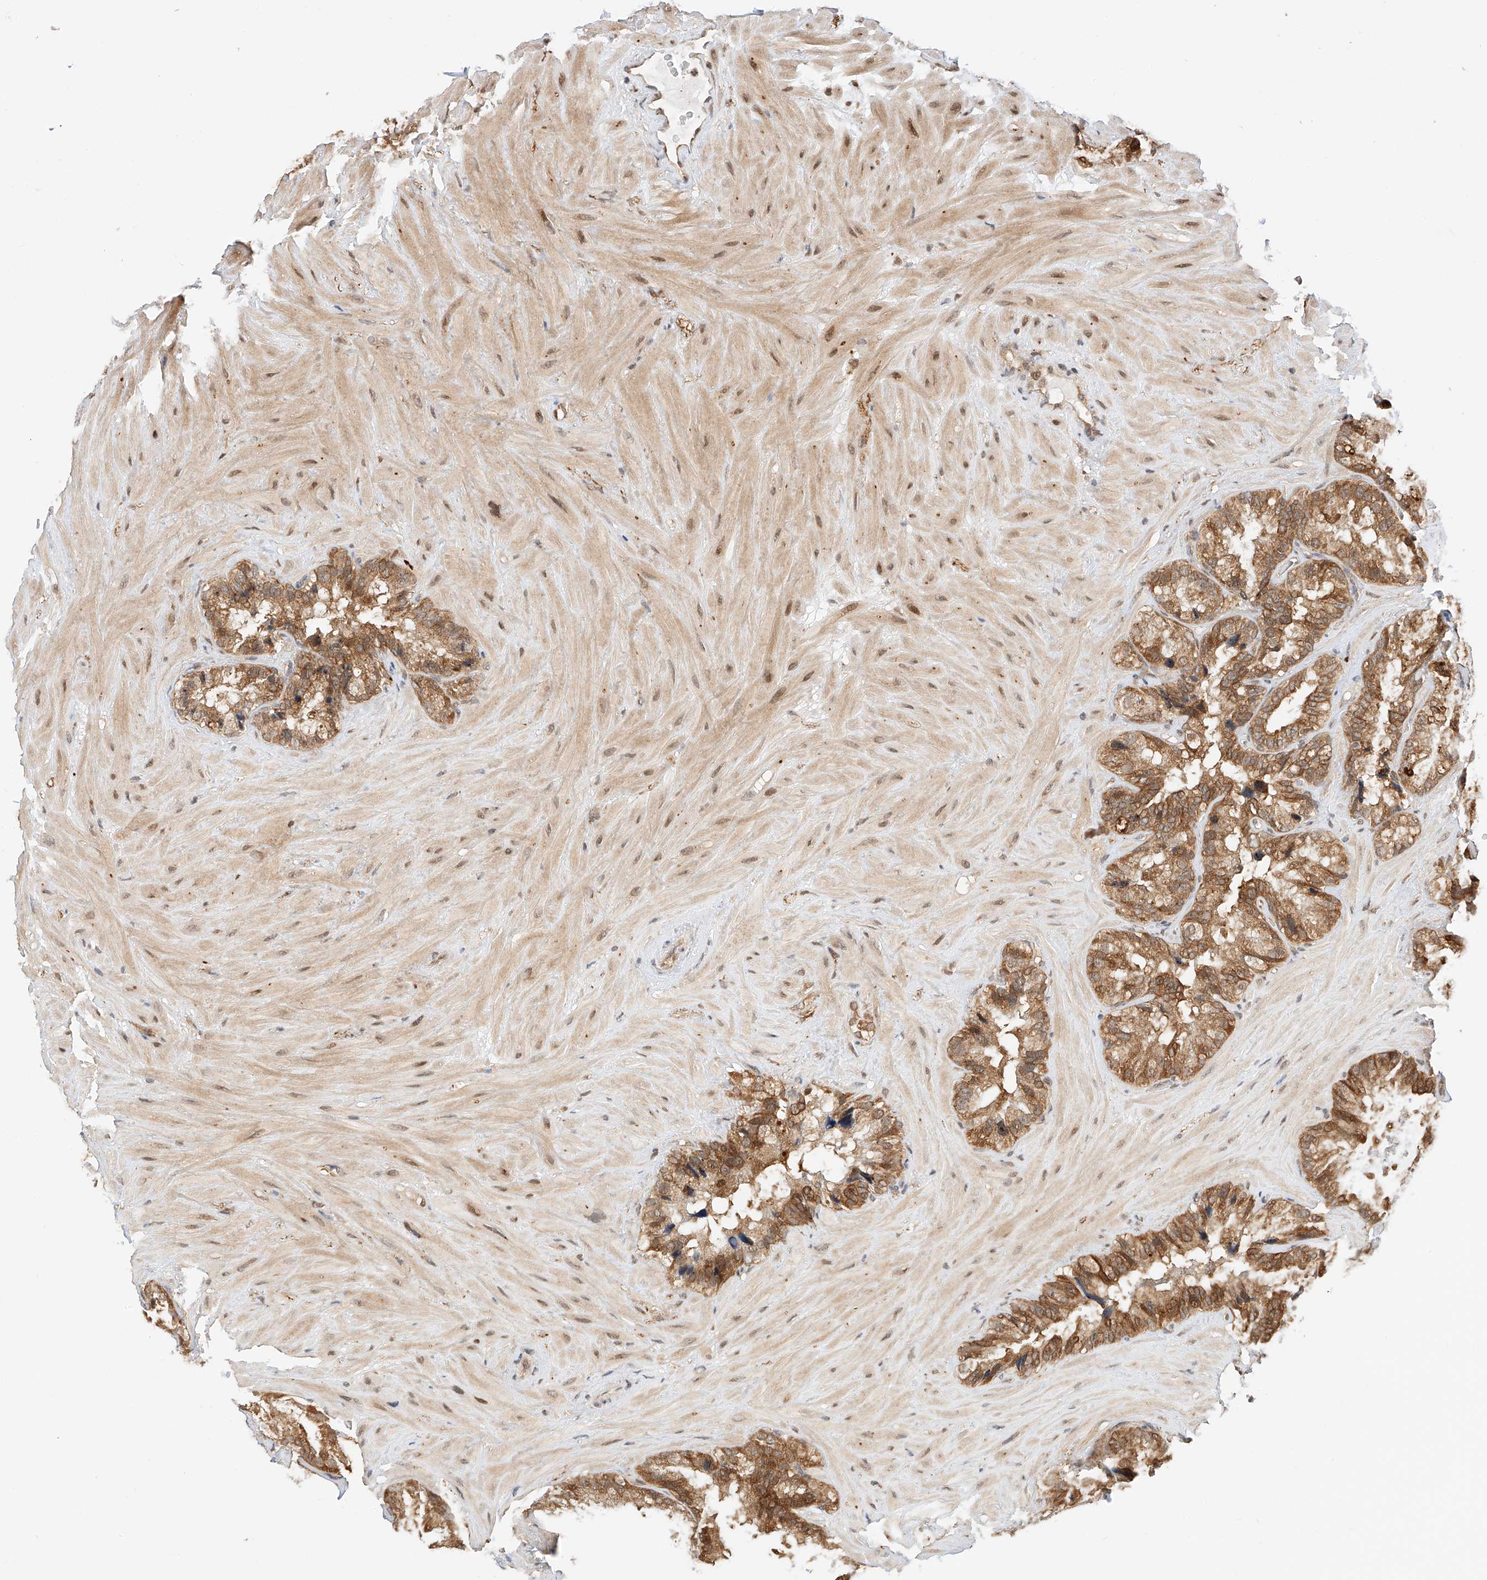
{"staining": {"intensity": "moderate", "quantity": ">75%", "location": "cytoplasmic/membranous,nuclear"}, "tissue": "seminal vesicle", "cell_type": "Glandular cells", "image_type": "normal", "snomed": [{"axis": "morphology", "description": "Normal tissue, NOS"}, {"axis": "topography", "description": "Prostate"}, {"axis": "topography", "description": "Seminal veicle"}], "caption": "Glandular cells exhibit medium levels of moderate cytoplasmic/membranous,nuclear expression in approximately >75% of cells in unremarkable human seminal vesicle.", "gene": "EIF4H", "patient": {"sex": "male", "age": 68}}